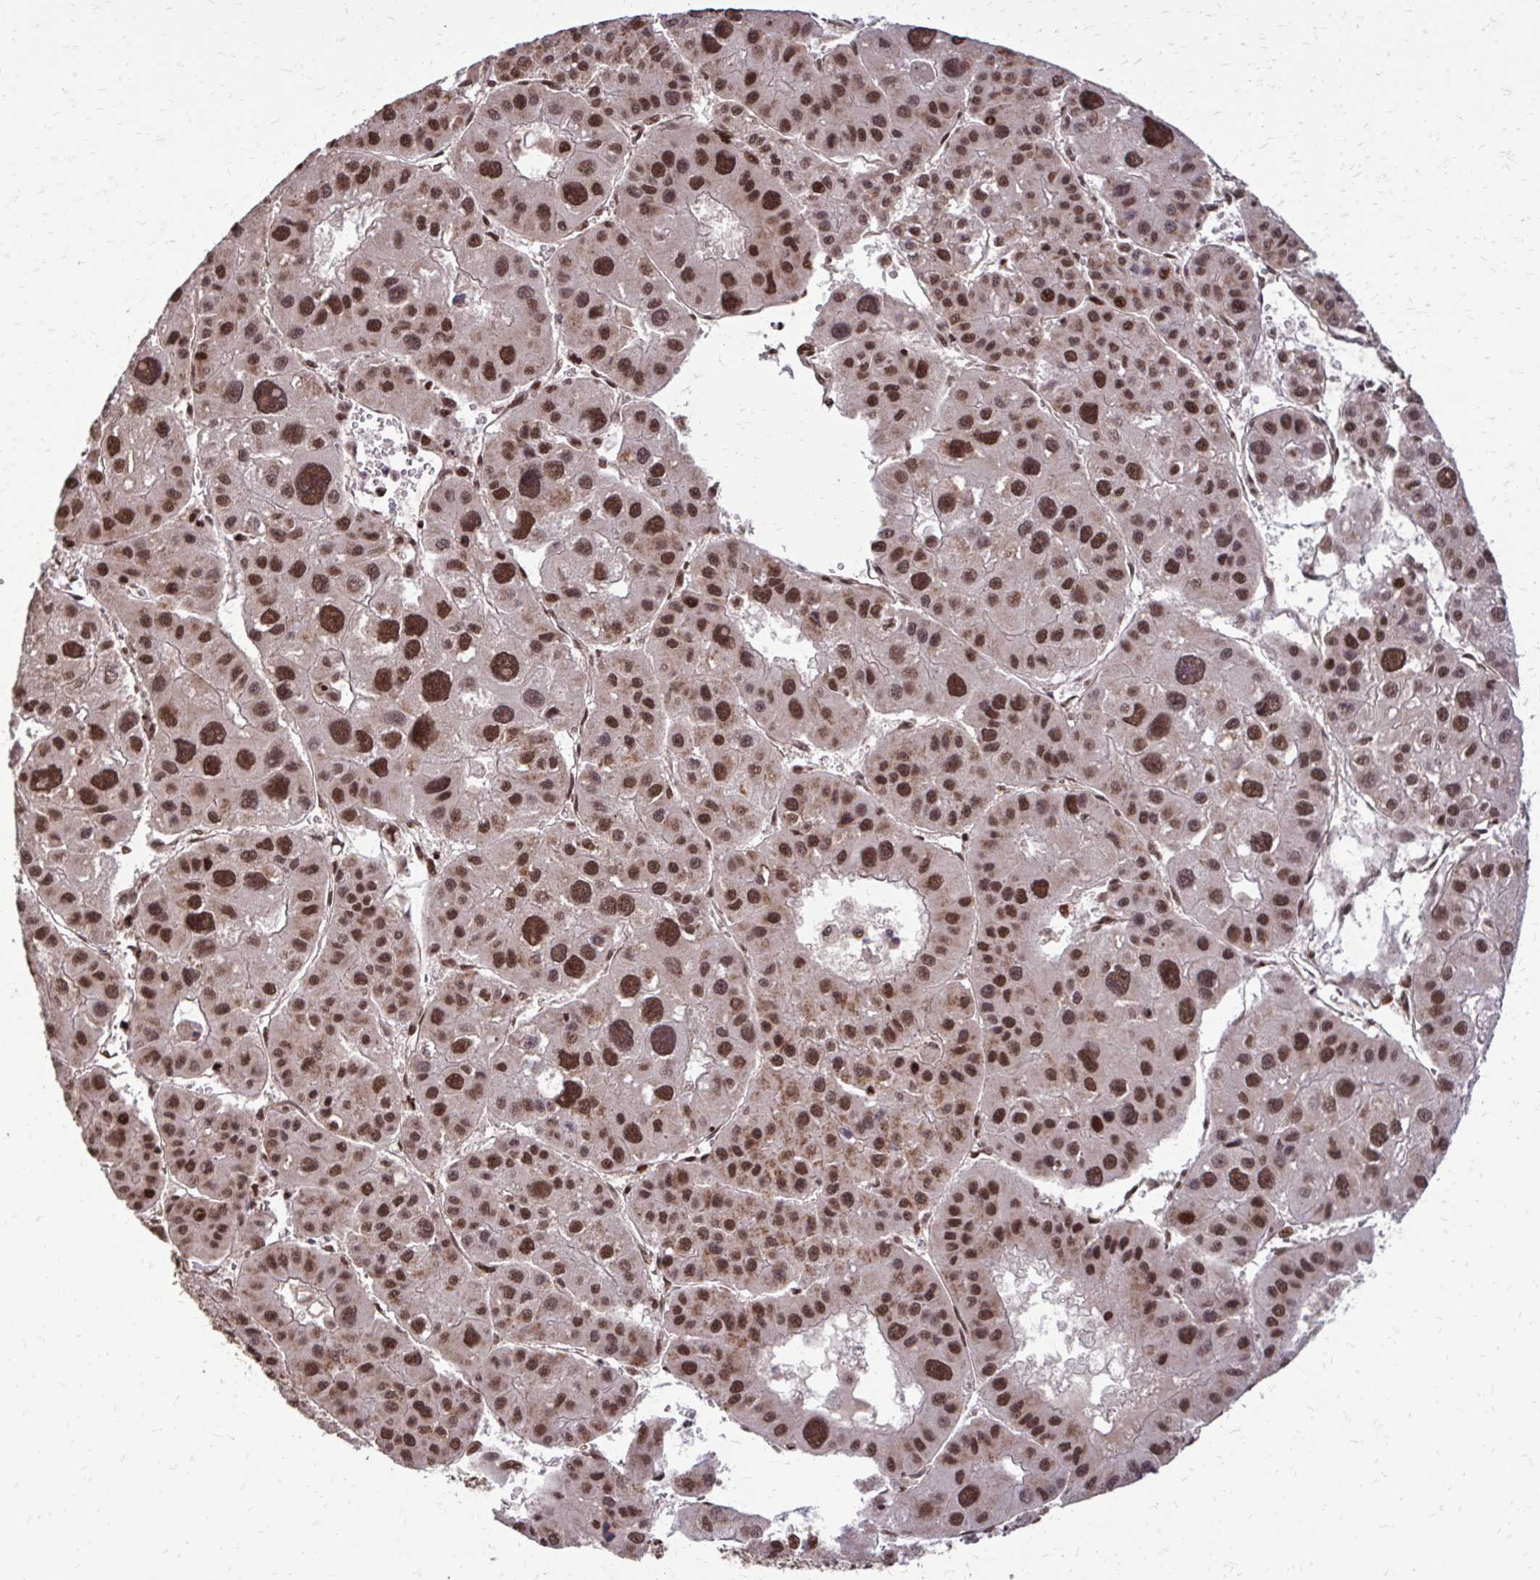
{"staining": {"intensity": "strong", "quantity": ">75%", "location": "nuclear"}, "tissue": "liver cancer", "cell_type": "Tumor cells", "image_type": "cancer", "snomed": [{"axis": "morphology", "description": "Carcinoma, Hepatocellular, NOS"}, {"axis": "topography", "description": "Liver"}], "caption": "IHC (DAB) staining of liver cancer reveals strong nuclear protein expression in about >75% of tumor cells.", "gene": "SS18", "patient": {"sex": "male", "age": 73}}